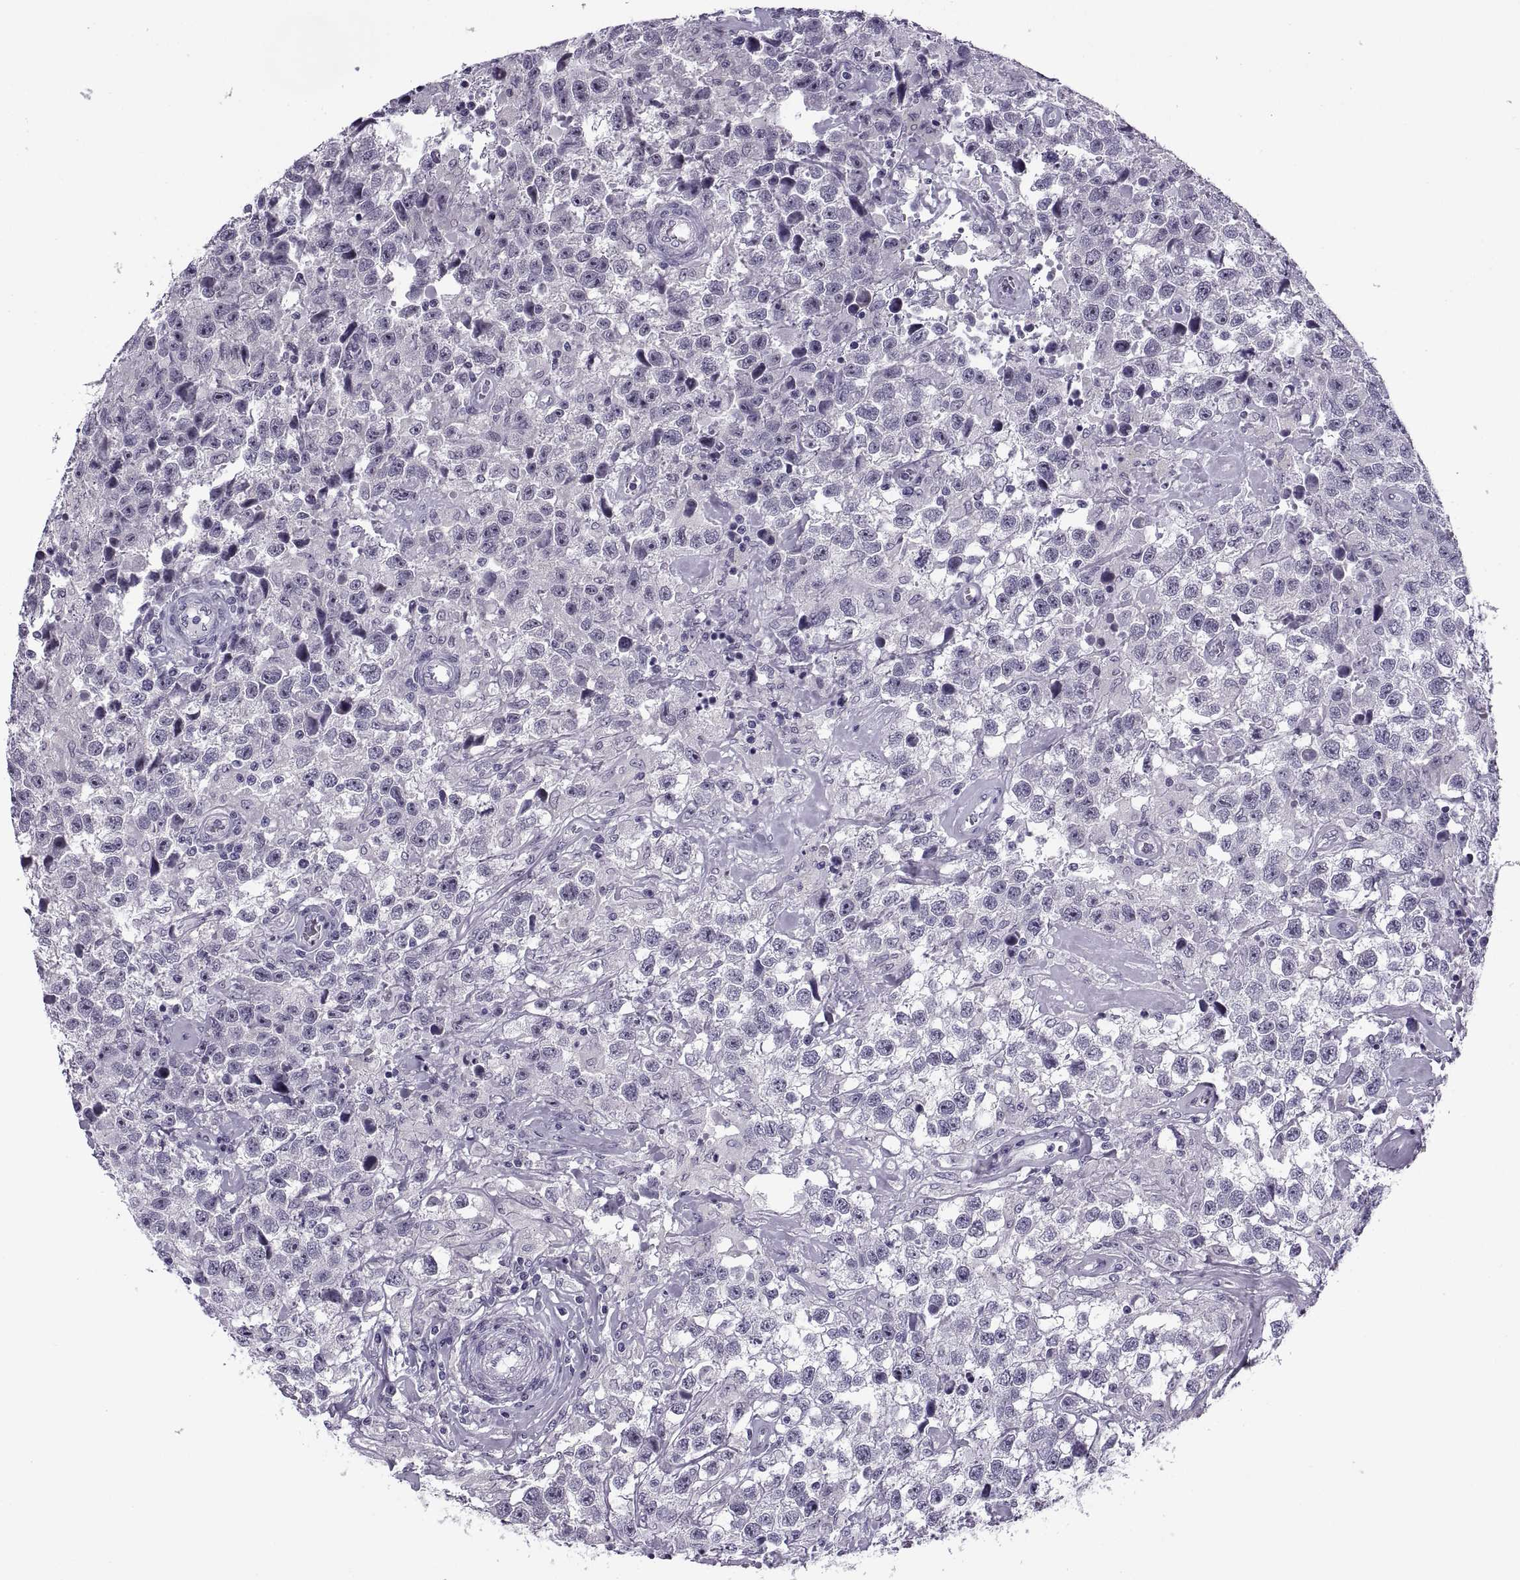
{"staining": {"intensity": "negative", "quantity": "none", "location": "none"}, "tissue": "testis cancer", "cell_type": "Tumor cells", "image_type": "cancer", "snomed": [{"axis": "morphology", "description": "Seminoma, NOS"}, {"axis": "topography", "description": "Testis"}], "caption": "A histopathology image of human testis seminoma is negative for staining in tumor cells. The staining was performed using DAB to visualize the protein expression in brown, while the nuclei were stained in blue with hematoxylin (Magnification: 20x).", "gene": "TBC1D3G", "patient": {"sex": "male", "age": 43}}